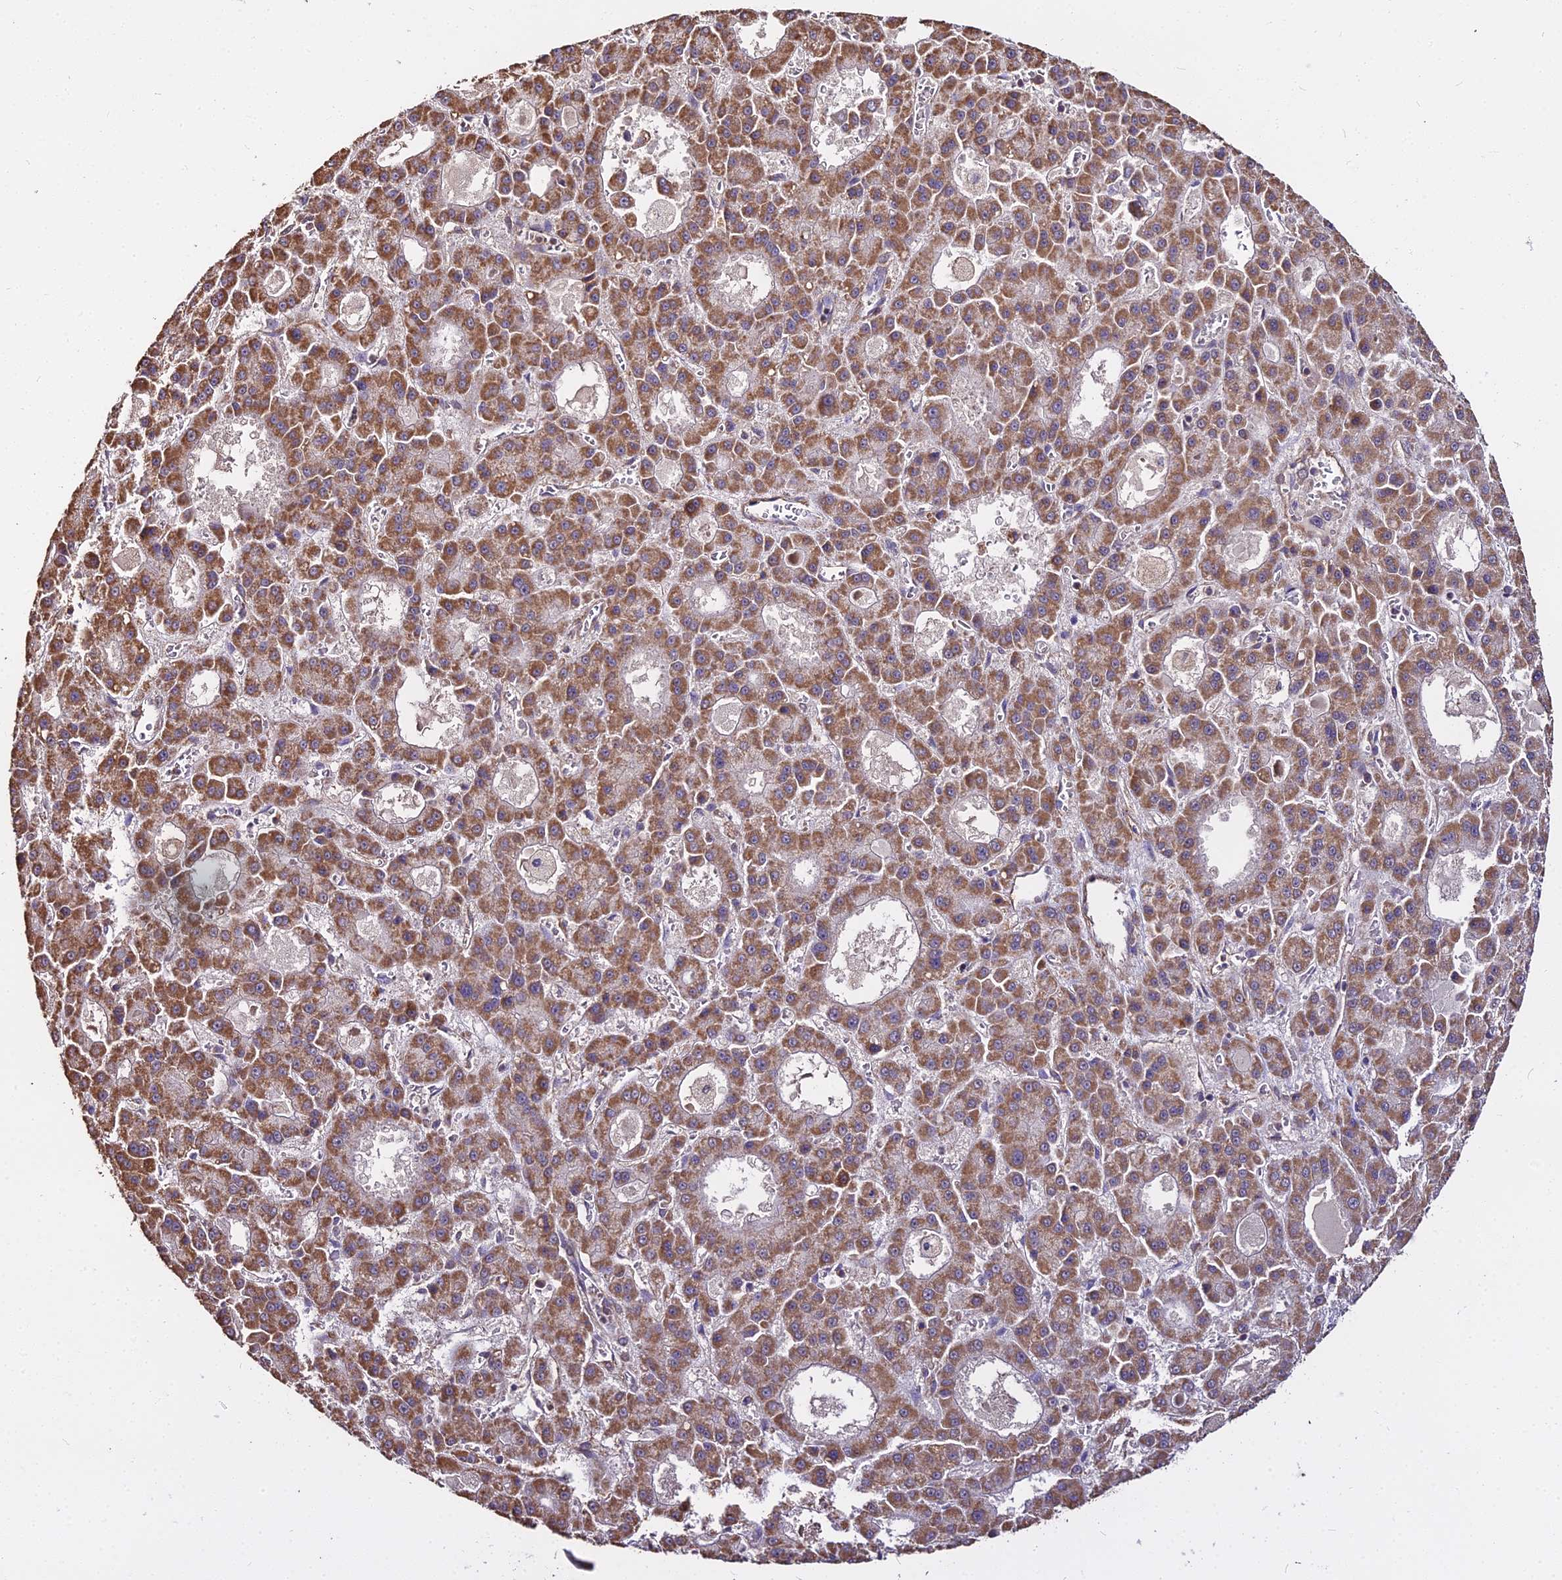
{"staining": {"intensity": "moderate", "quantity": ">75%", "location": "cytoplasmic/membranous"}, "tissue": "liver cancer", "cell_type": "Tumor cells", "image_type": "cancer", "snomed": [{"axis": "morphology", "description": "Carcinoma, Hepatocellular, NOS"}, {"axis": "topography", "description": "Liver"}], "caption": "IHC of human liver hepatocellular carcinoma exhibits medium levels of moderate cytoplasmic/membranous staining in approximately >75% of tumor cells. The protein is stained brown, and the nuclei are stained in blue (DAB IHC with brightfield microscopy, high magnification).", "gene": "METTL13", "patient": {"sex": "male", "age": 70}}